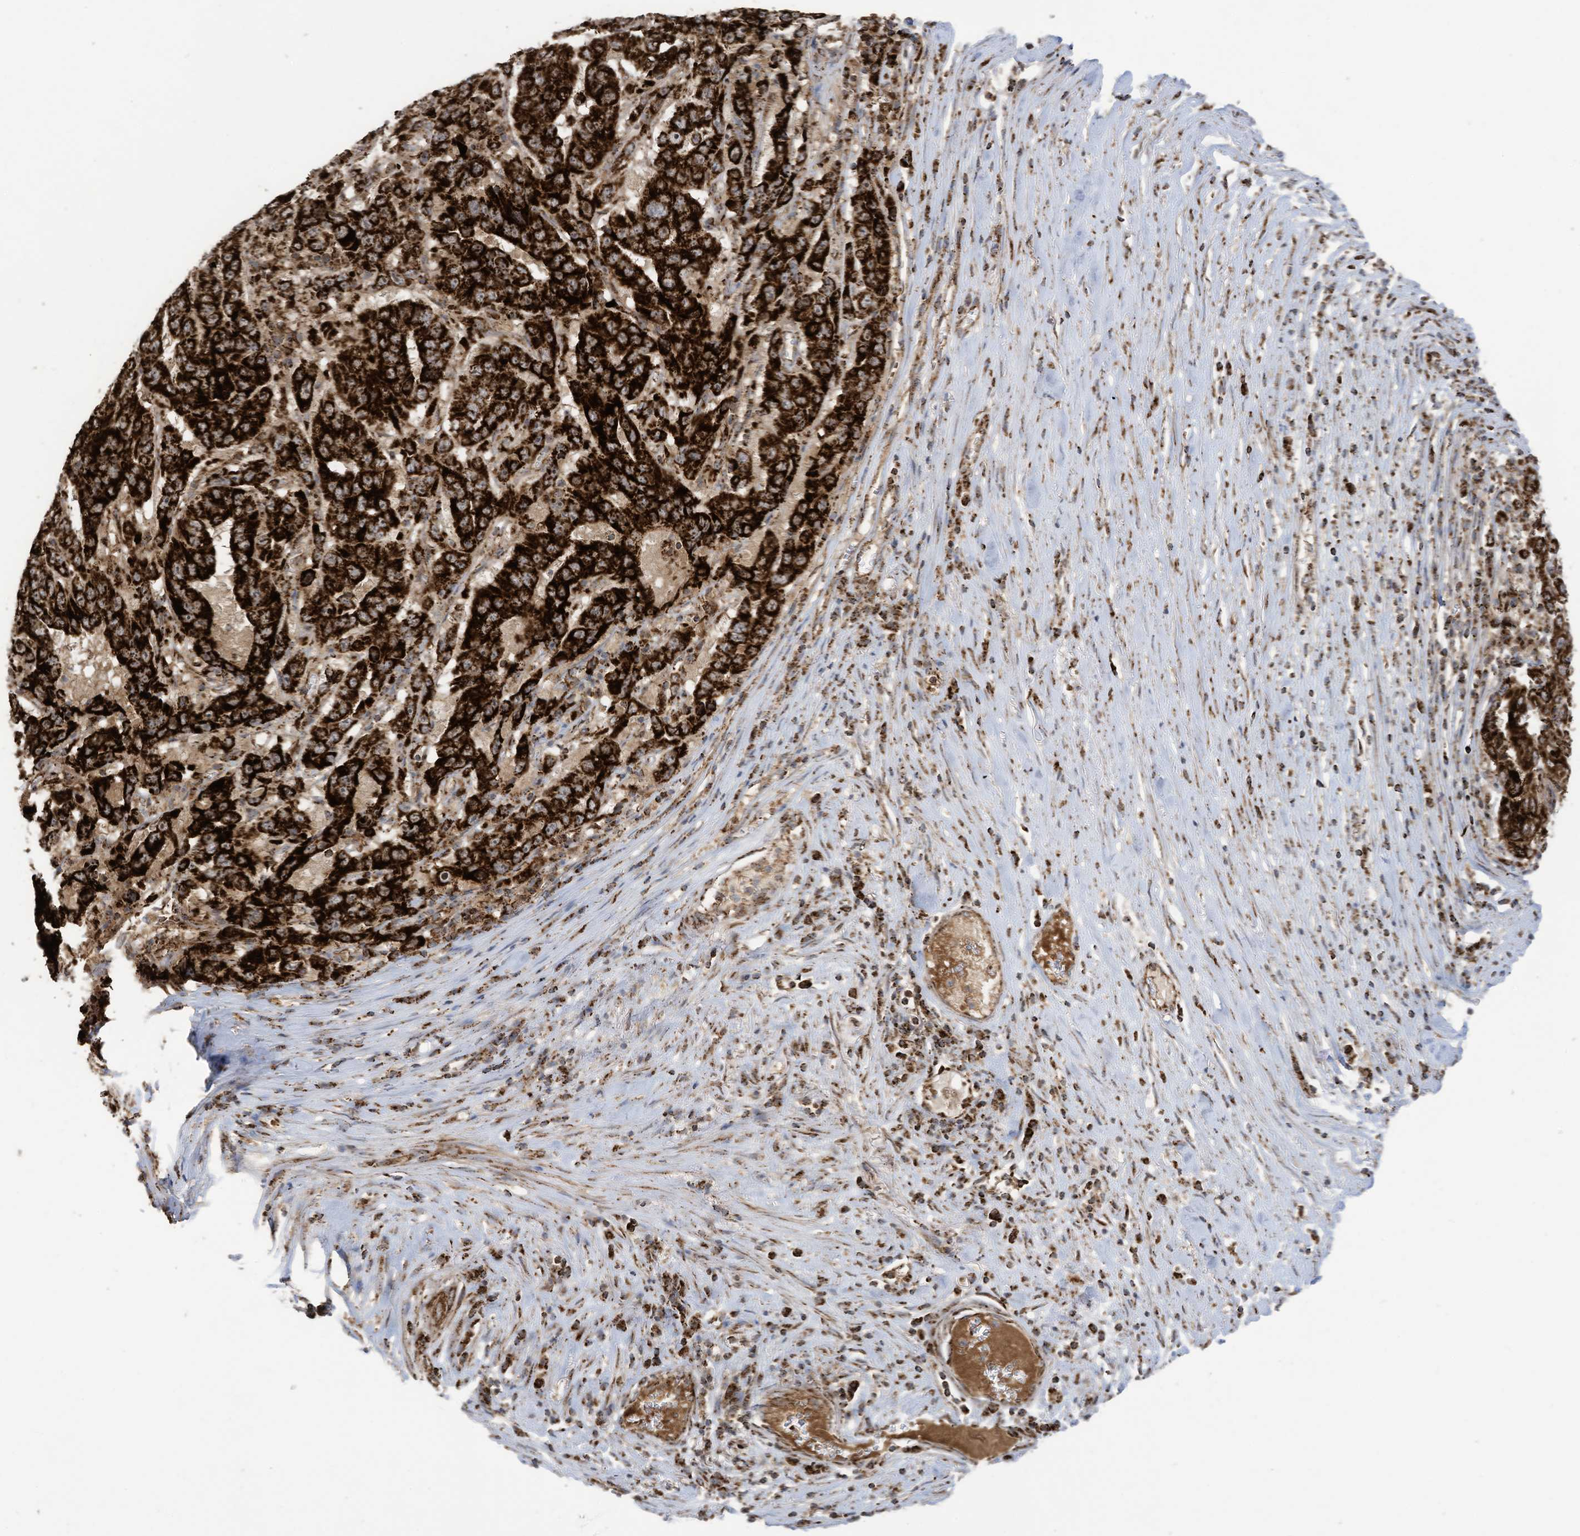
{"staining": {"intensity": "strong", "quantity": ">75%", "location": "cytoplasmic/membranous"}, "tissue": "pancreatic cancer", "cell_type": "Tumor cells", "image_type": "cancer", "snomed": [{"axis": "morphology", "description": "Adenocarcinoma, NOS"}, {"axis": "topography", "description": "Pancreas"}], "caption": "Brown immunohistochemical staining in human adenocarcinoma (pancreatic) shows strong cytoplasmic/membranous staining in about >75% of tumor cells.", "gene": "COX10", "patient": {"sex": "male", "age": 63}}